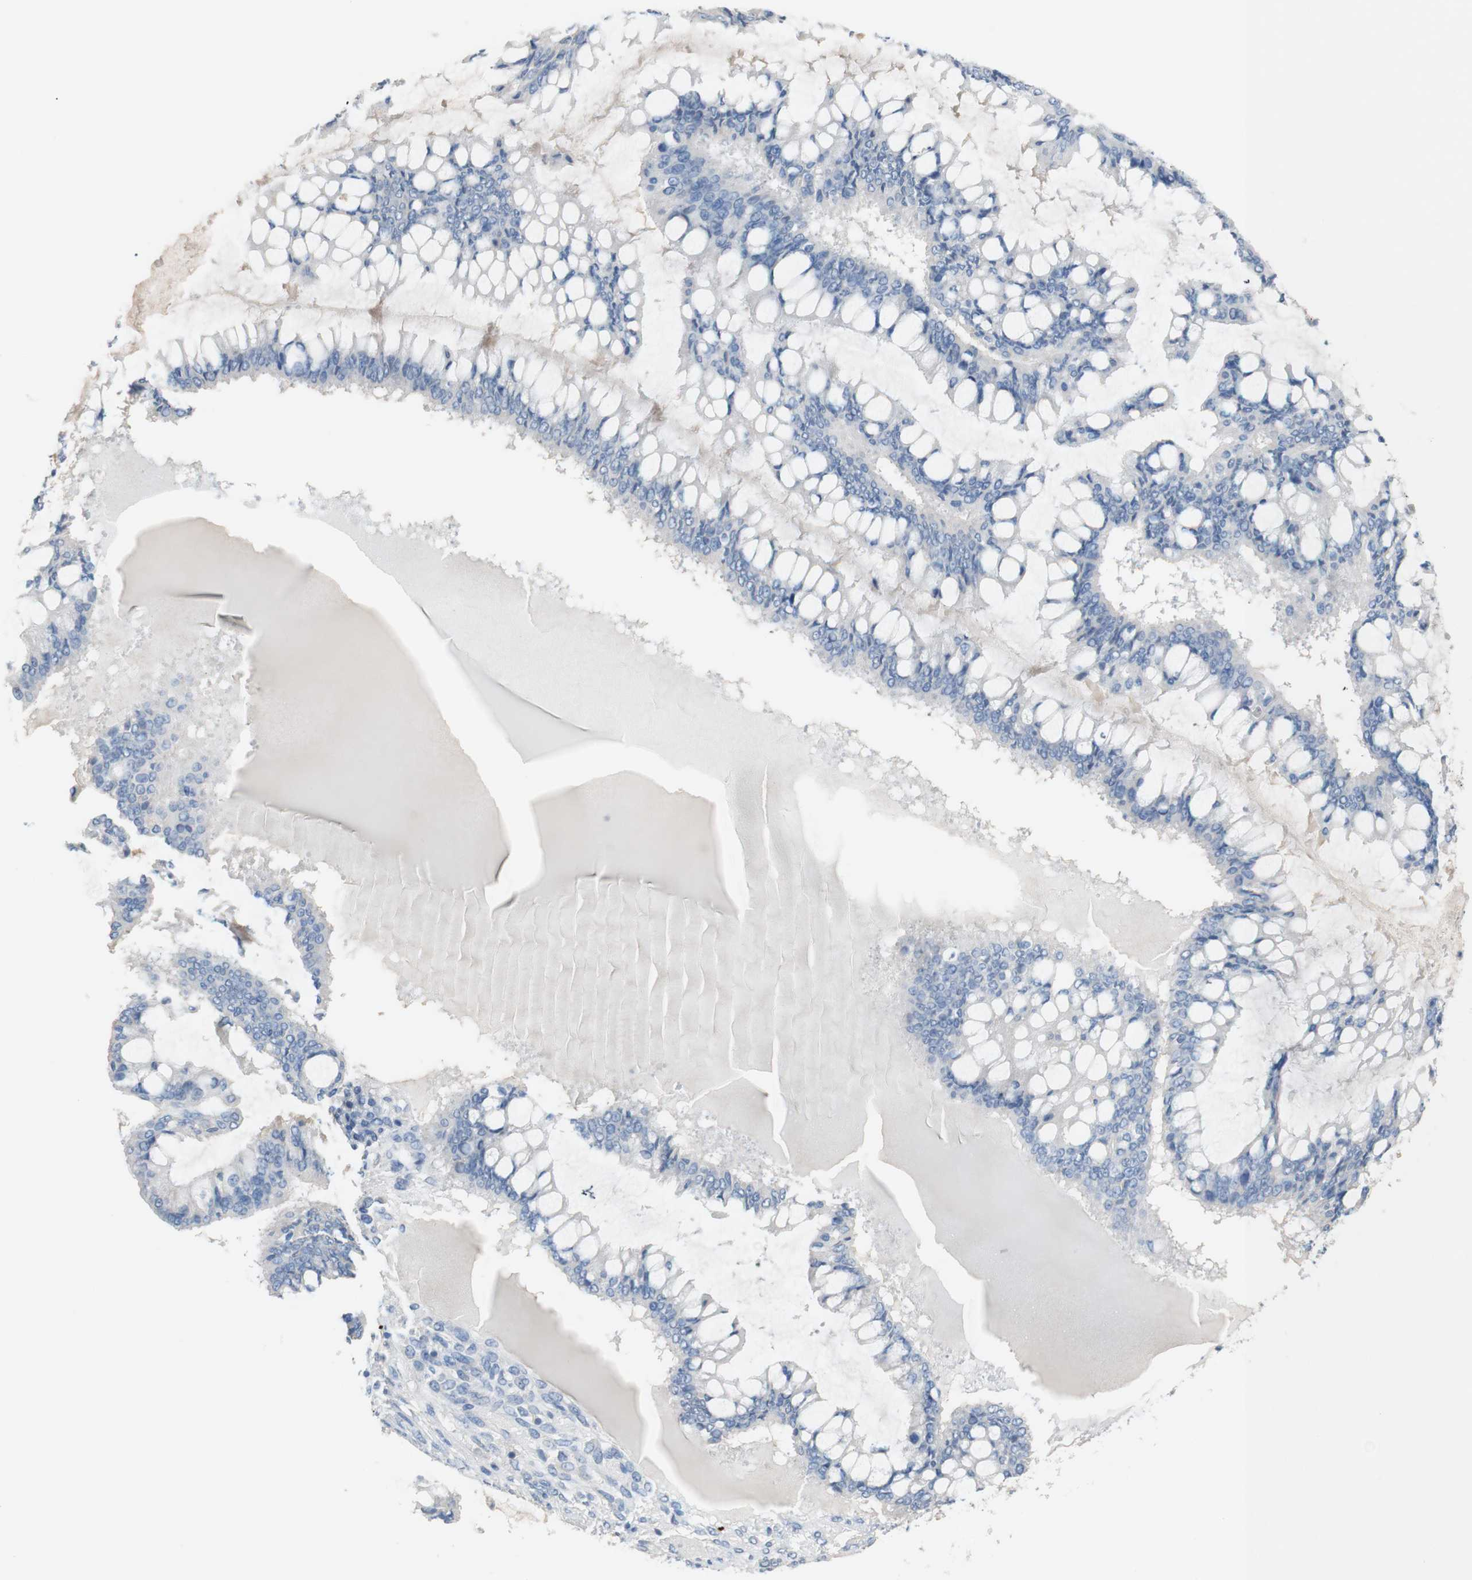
{"staining": {"intensity": "negative", "quantity": "none", "location": "none"}, "tissue": "ovarian cancer", "cell_type": "Tumor cells", "image_type": "cancer", "snomed": [{"axis": "morphology", "description": "Cystadenocarcinoma, mucinous, NOS"}, {"axis": "topography", "description": "Ovary"}], "caption": "Histopathology image shows no significant protein positivity in tumor cells of ovarian cancer.", "gene": "PACSIN1", "patient": {"sex": "female", "age": 73}}